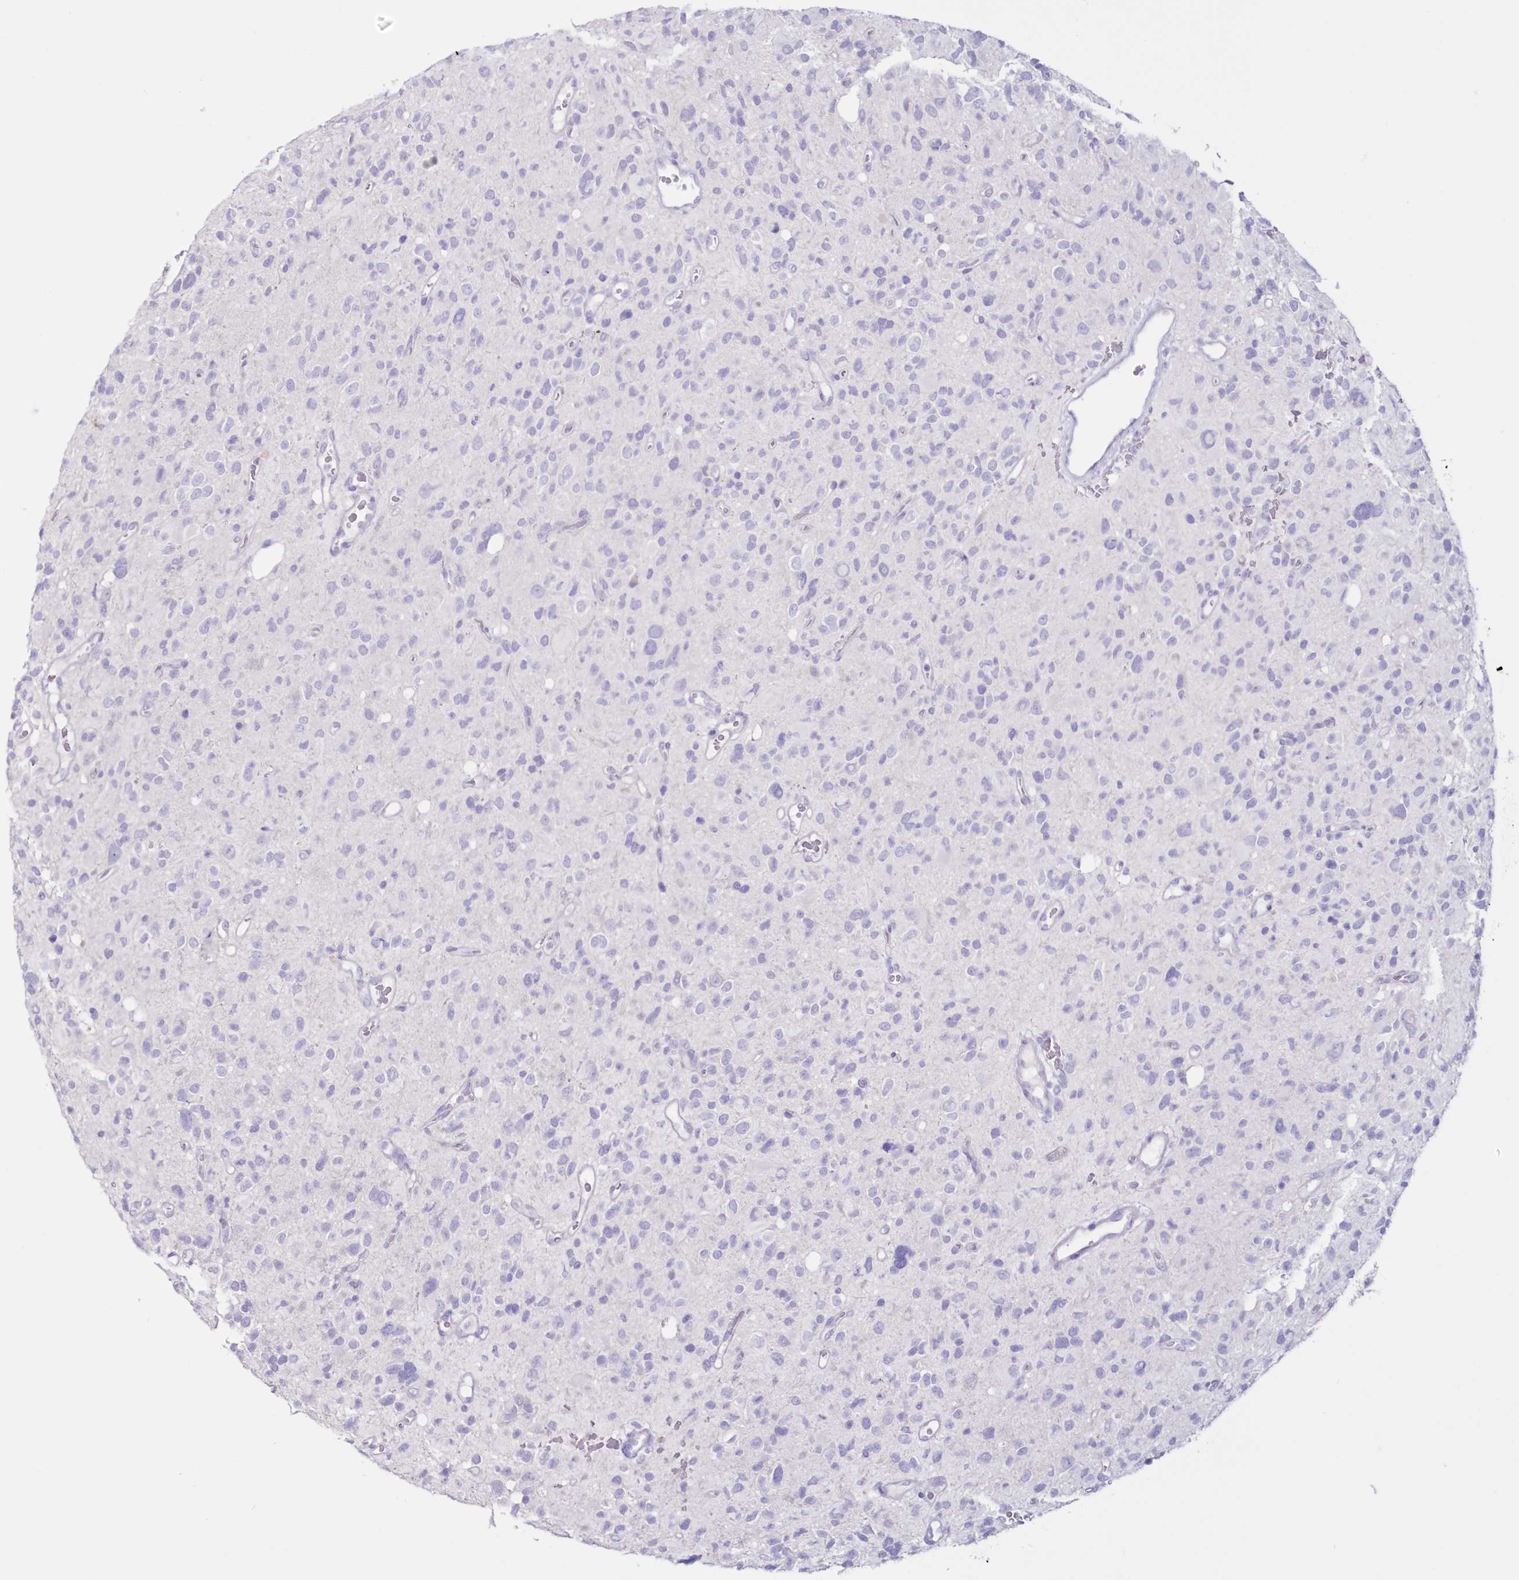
{"staining": {"intensity": "negative", "quantity": "none", "location": "none"}, "tissue": "glioma", "cell_type": "Tumor cells", "image_type": "cancer", "snomed": [{"axis": "morphology", "description": "Glioma, malignant, High grade"}, {"axis": "topography", "description": "Brain"}], "caption": "DAB (3,3'-diaminobenzidine) immunohistochemical staining of glioma displays no significant positivity in tumor cells.", "gene": "CYP3A4", "patient": {"sex": "male", "age": 48}}